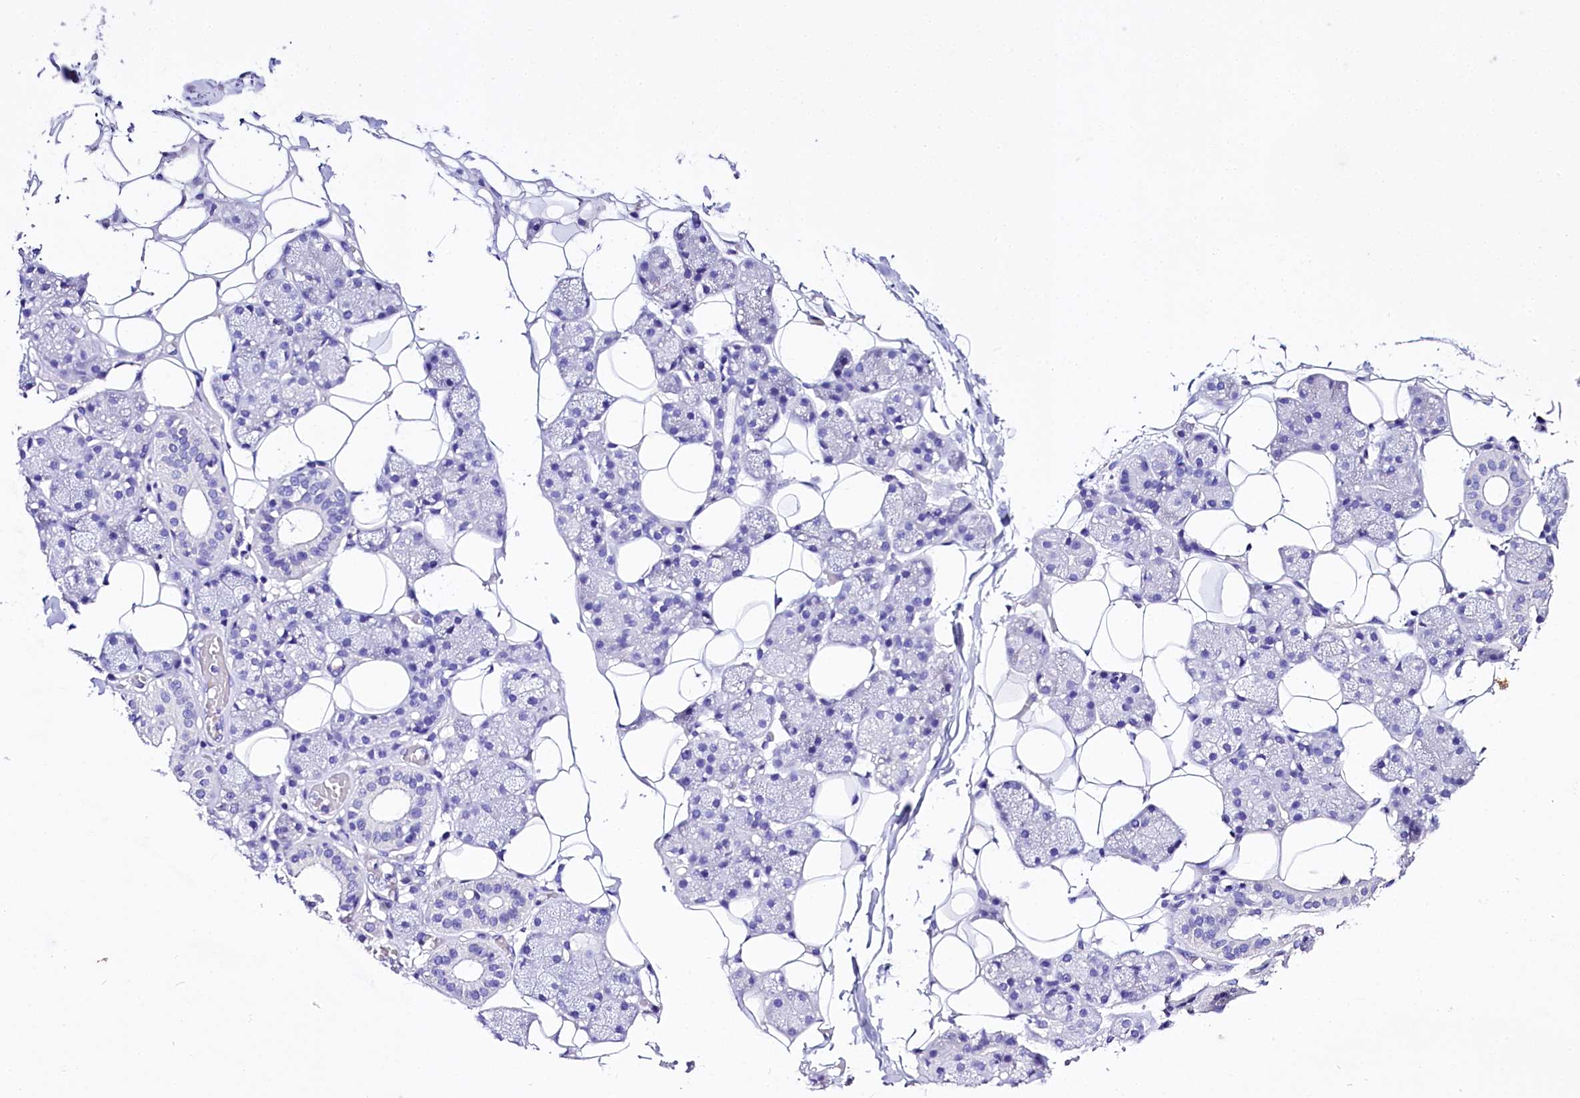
{"staining": {"intensity": "negative", "quantity": "none", "location": "none"}, "tissue": "salivary gland", "cell_type": "Glandular cells", "image_type": "normal", "snomed": [{"axis": "morphology", "description": "Normal tissue, NOS"}, {"axis": "topography", "description": "Salivary gland"}], "caption": "The IHC photomicrograph has no significant expression in glandular cells of salivary gland.", "gene": "A2ML1", "patient": {"sex": "female", "age": 33}}